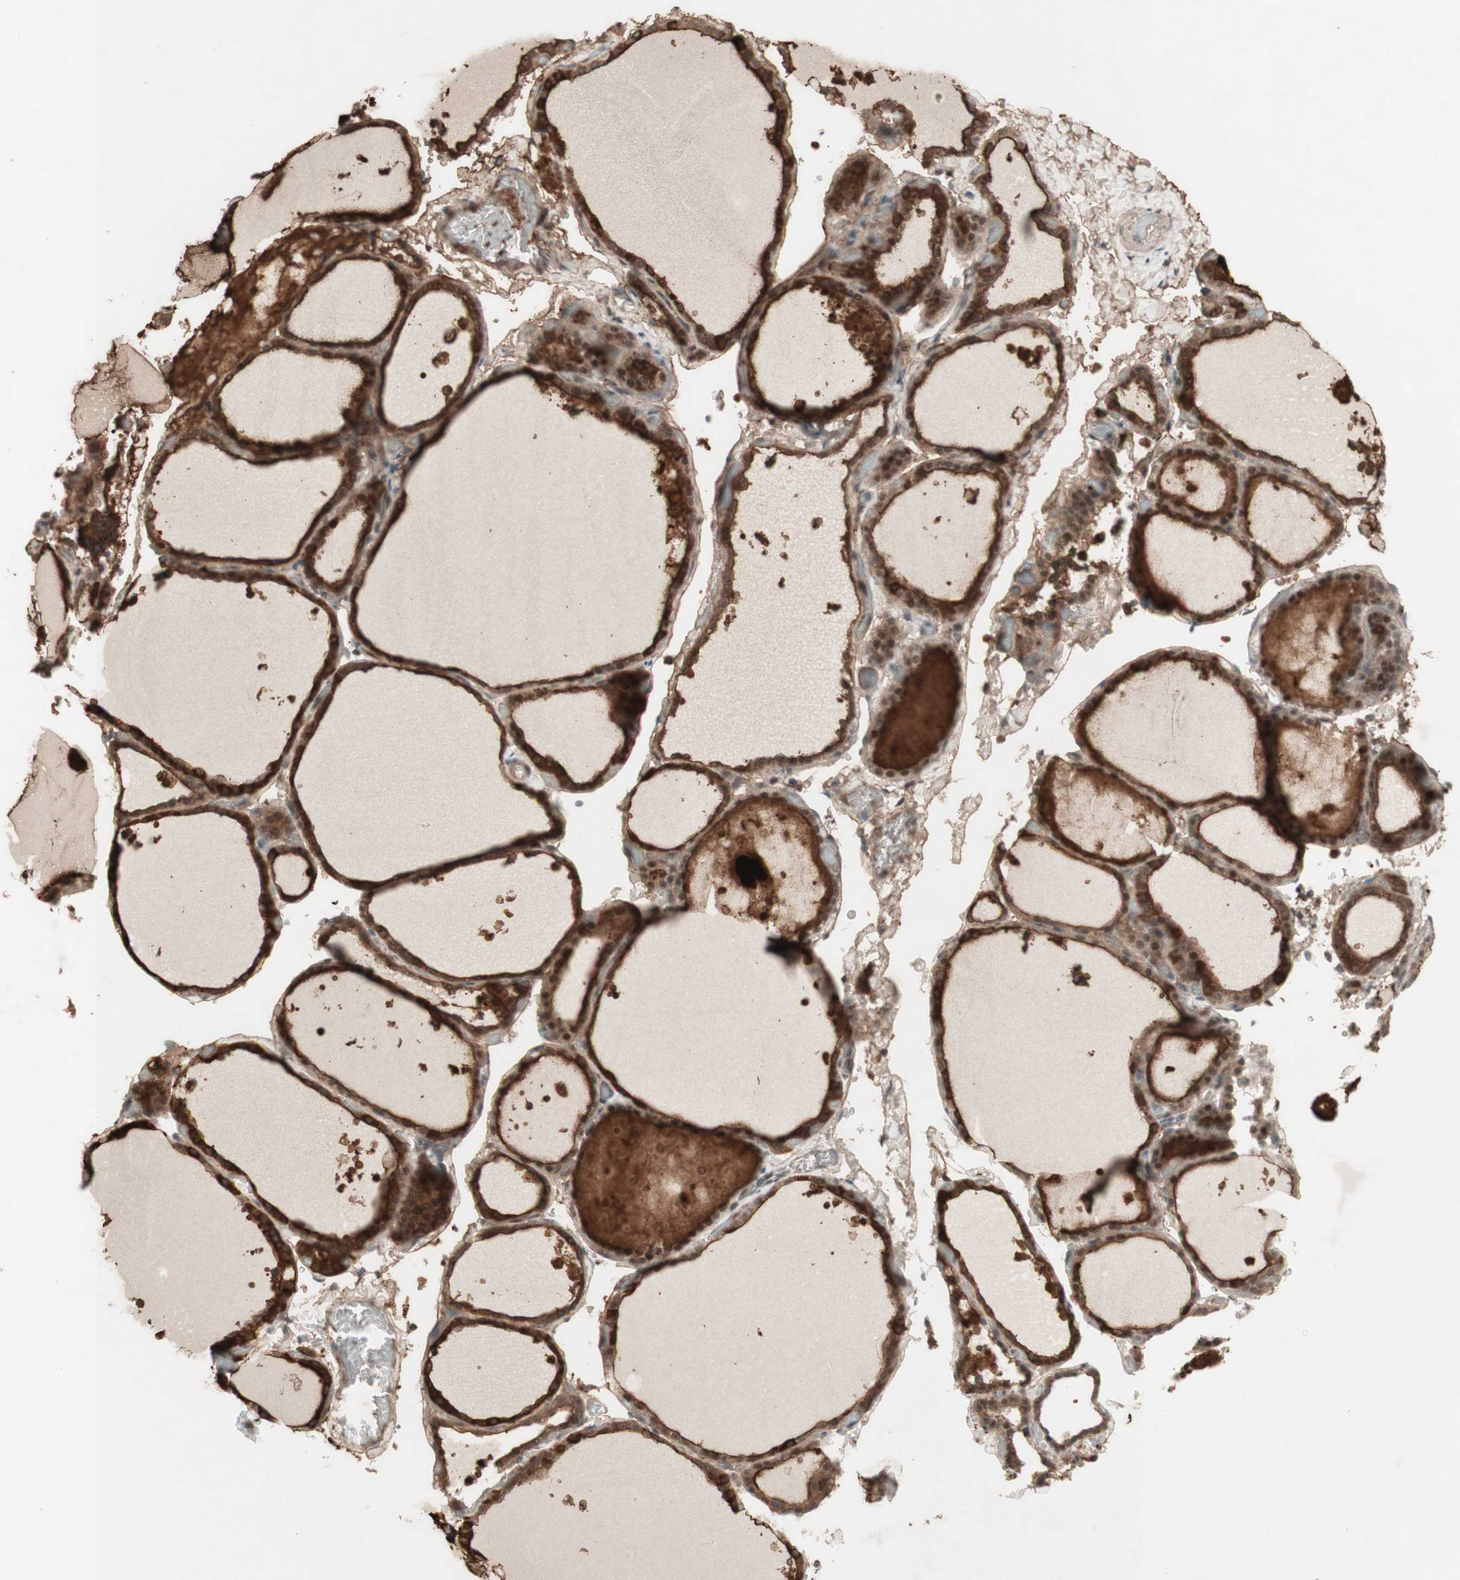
{"staining": {"intensity": "moderate", "quantity": ">75%", "location": "cytoplasmic/membranous,nuclear"}, "tissue": "thyroid gland", "cell_type": "Glandular cells", "image_type": "normal", "snomed": [{"axis": "morphology", "description": "Normal tissue, NOS"}, {"axis": "topography", "description": "Thyroid gland"}], "caption": "High-power microscopy captured an immunohistochemistry (IHC) micrograph of benign thyroid gland, revealing moderate cytoplasmic/membranous,nuclear staining in about >75% of glandular cells. The staining is performed using DAB brown chromogen to label protein expression. The nuclei are counter-stained blue using hematoxylin.", "gene": "MSH6", "patient": {"sex": "female", "age": 44}}